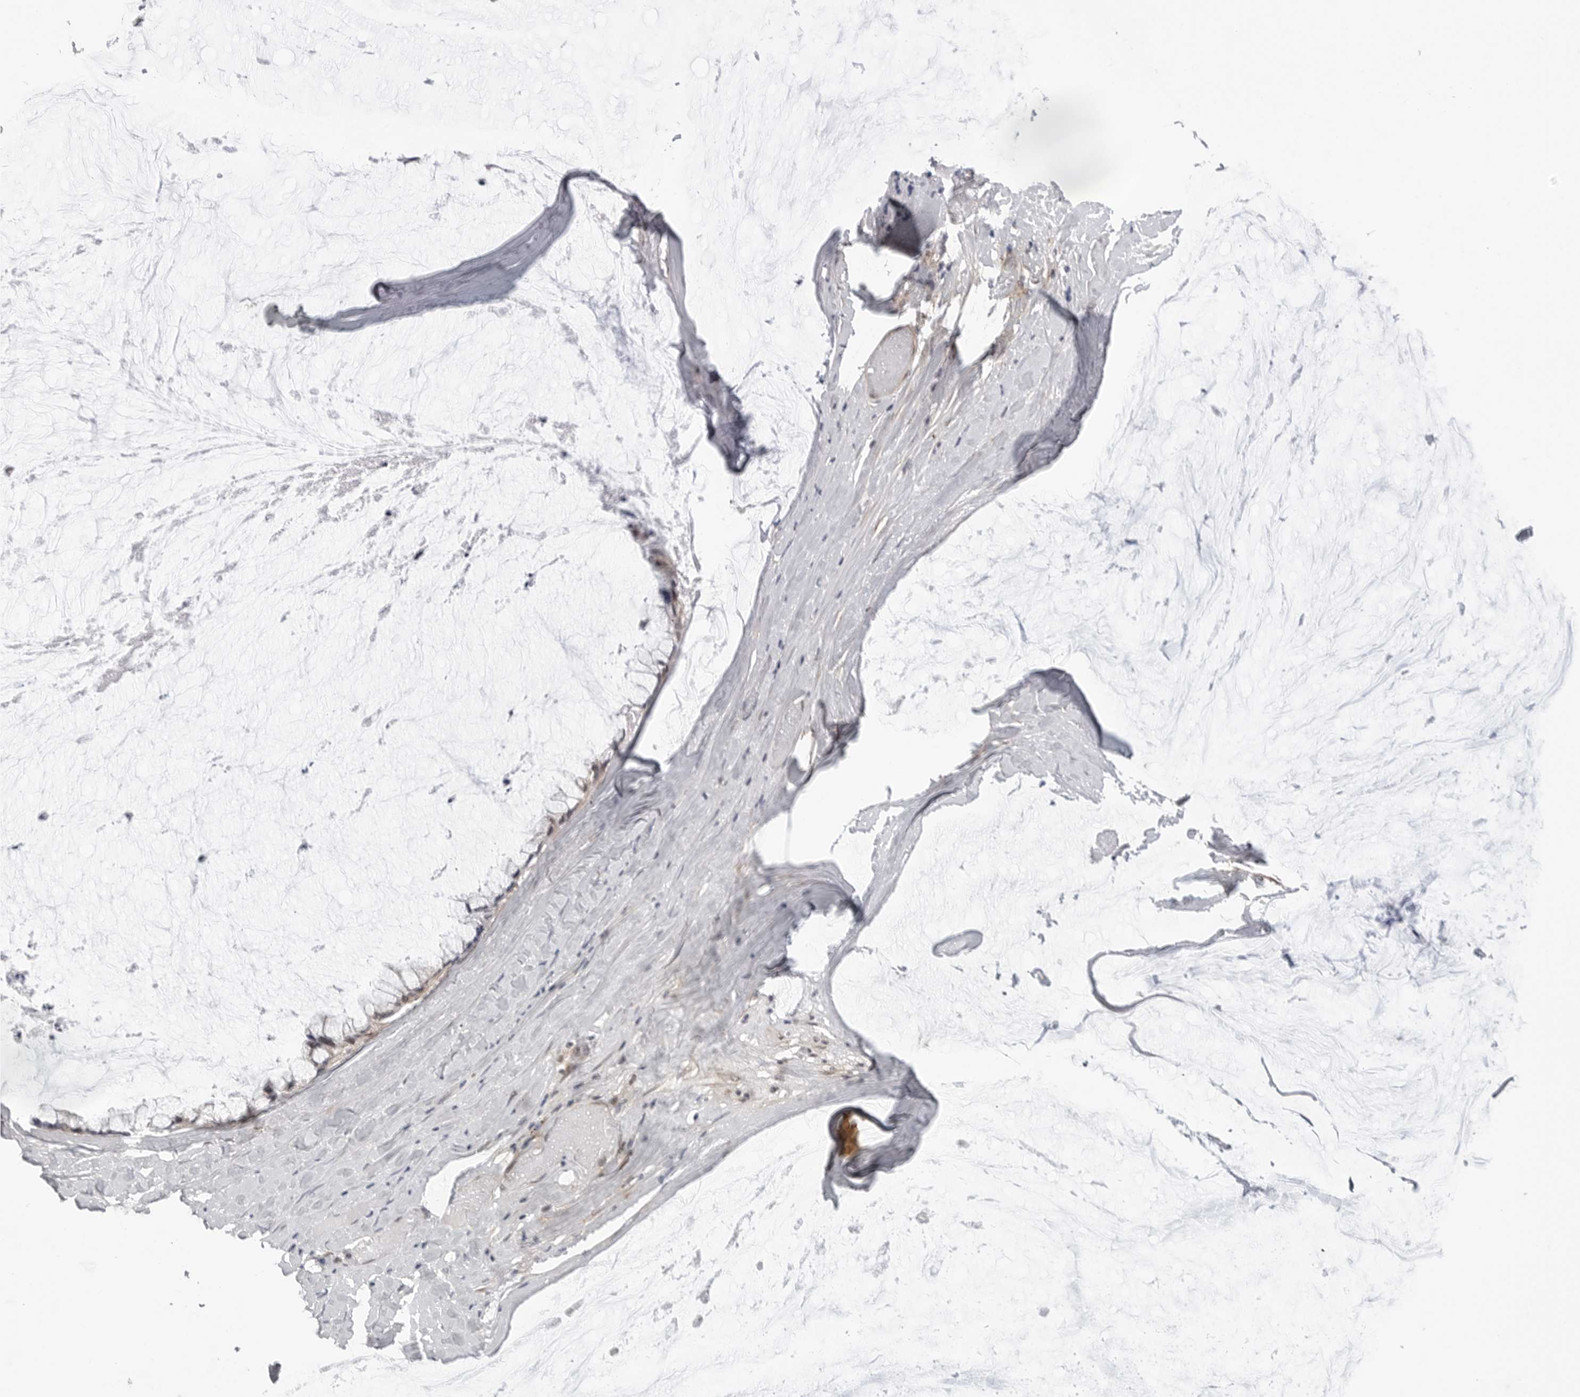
{"staining": {"intensity": "weak", "quantity": ">75%", "location": "cytoplasmic/membranous"}, "tissue": "ovarian cancer", "cell_type": "Tumor cells", "image_type": "cancer", "snomed": [{"axis": "morphology", "description": "Cystadenocarcinoma, mucinous, NOS"}, {"axis": "topography", "description": "Ovary"}], "caption": "High-power microscopy captured an immunohistochemistry (IHC) histopathology image of ovarian mucinous cystadenocarcinoma, revealing weak cytoplasmic/membranous positivity in about >75% of tumor cells.", "gene": "KIAA1614", "patient": {"sex": "female", "age": 39}}